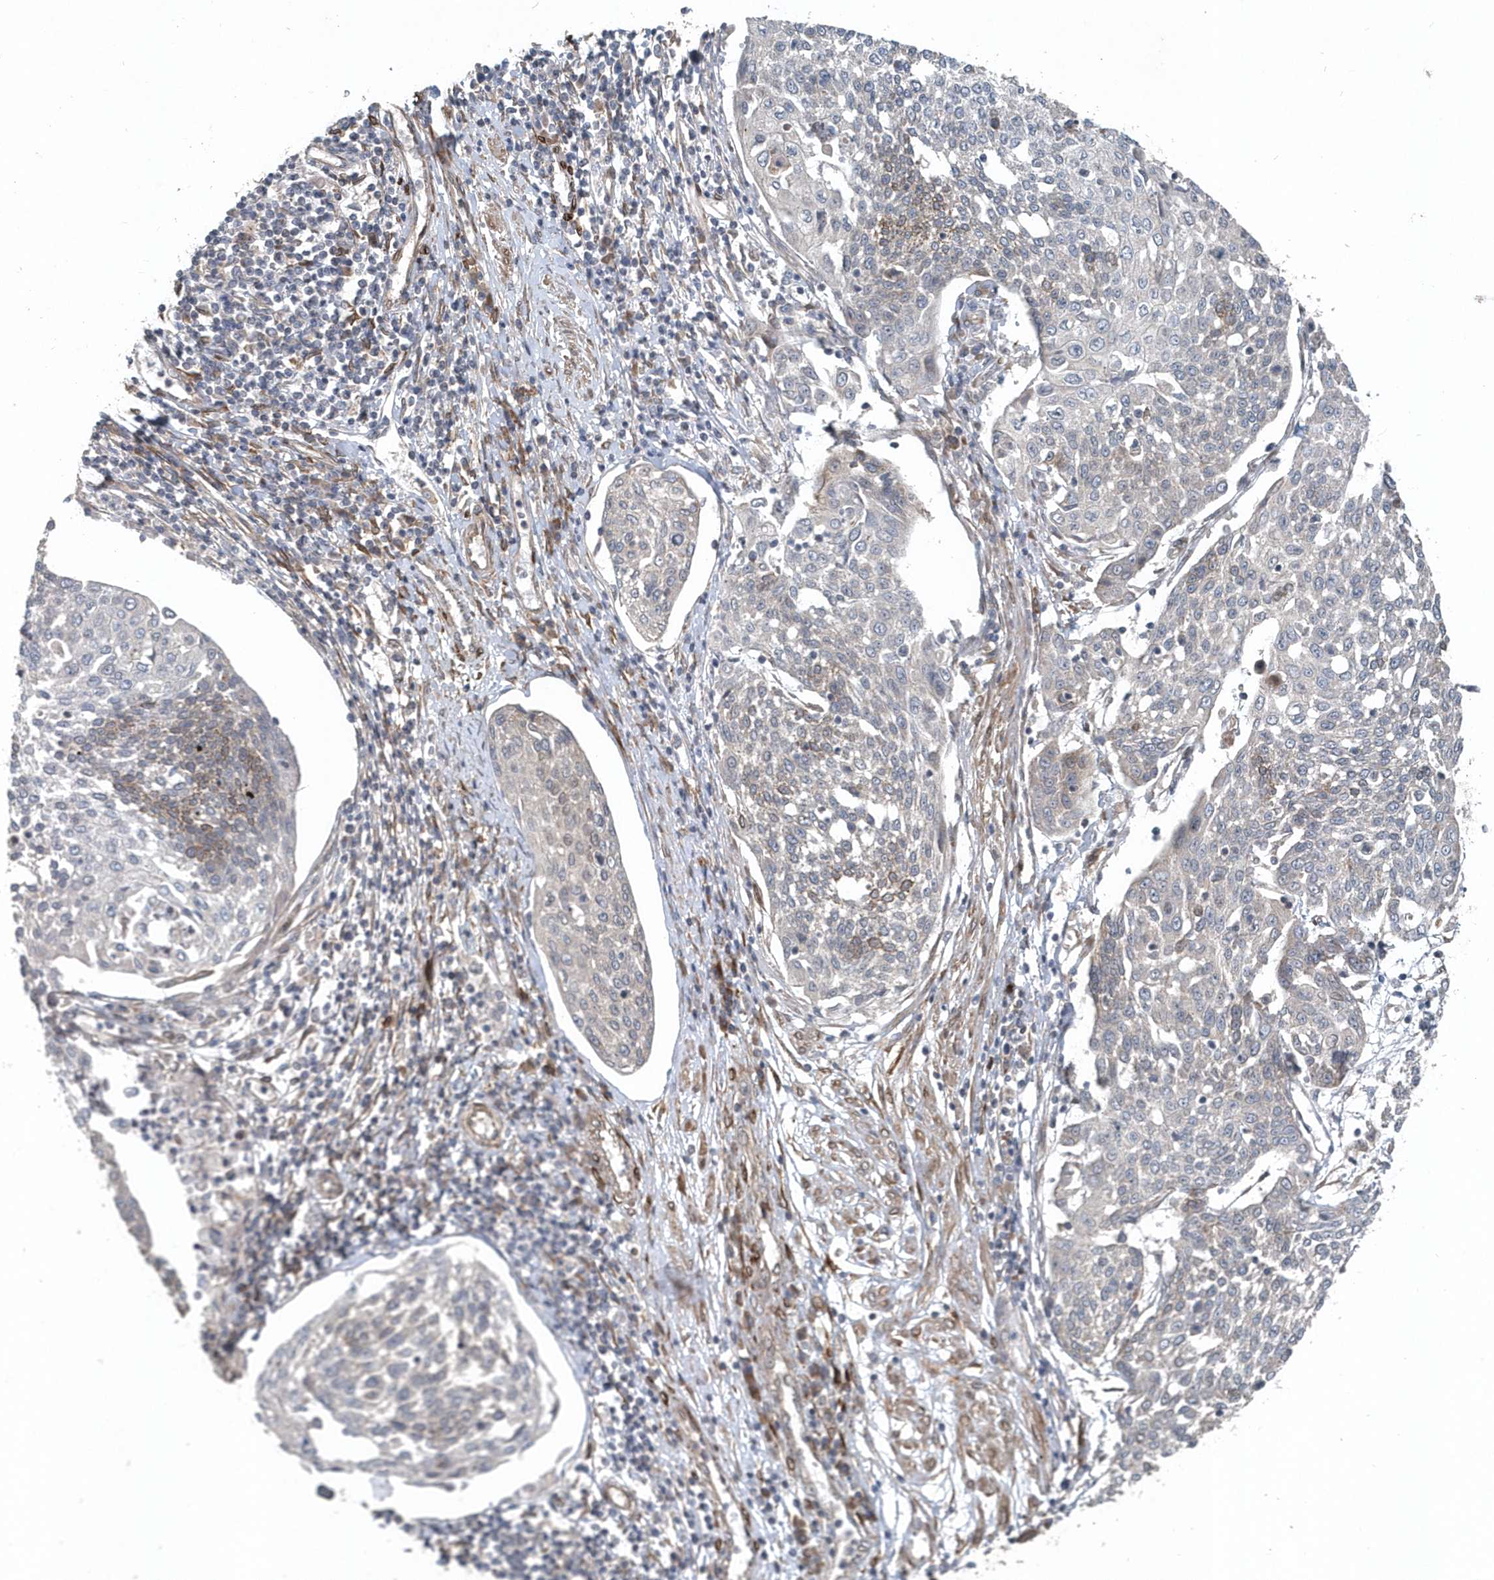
{"staining": {"intensity": "weak", "quantity": "<25%", "location": "cytoplasmic/membranous"}, "tissue": "cervical cancer", "cell_type": "Tumor cells", "image_type": "cancer", "snomed": [{"axis": "morphology", "description": "Squamous cell carcinoma, NOS"}, {"axis": "topography", "description": "Cervix"}], "caption": "Immunohistochemistry (IHC) of cervical squamous cell carcinoma demonstrates no positivity in tumor cells. Nuclei are stained in blue.", "gene": "MCC", "patient": {"sex": "female", "age": 34}}